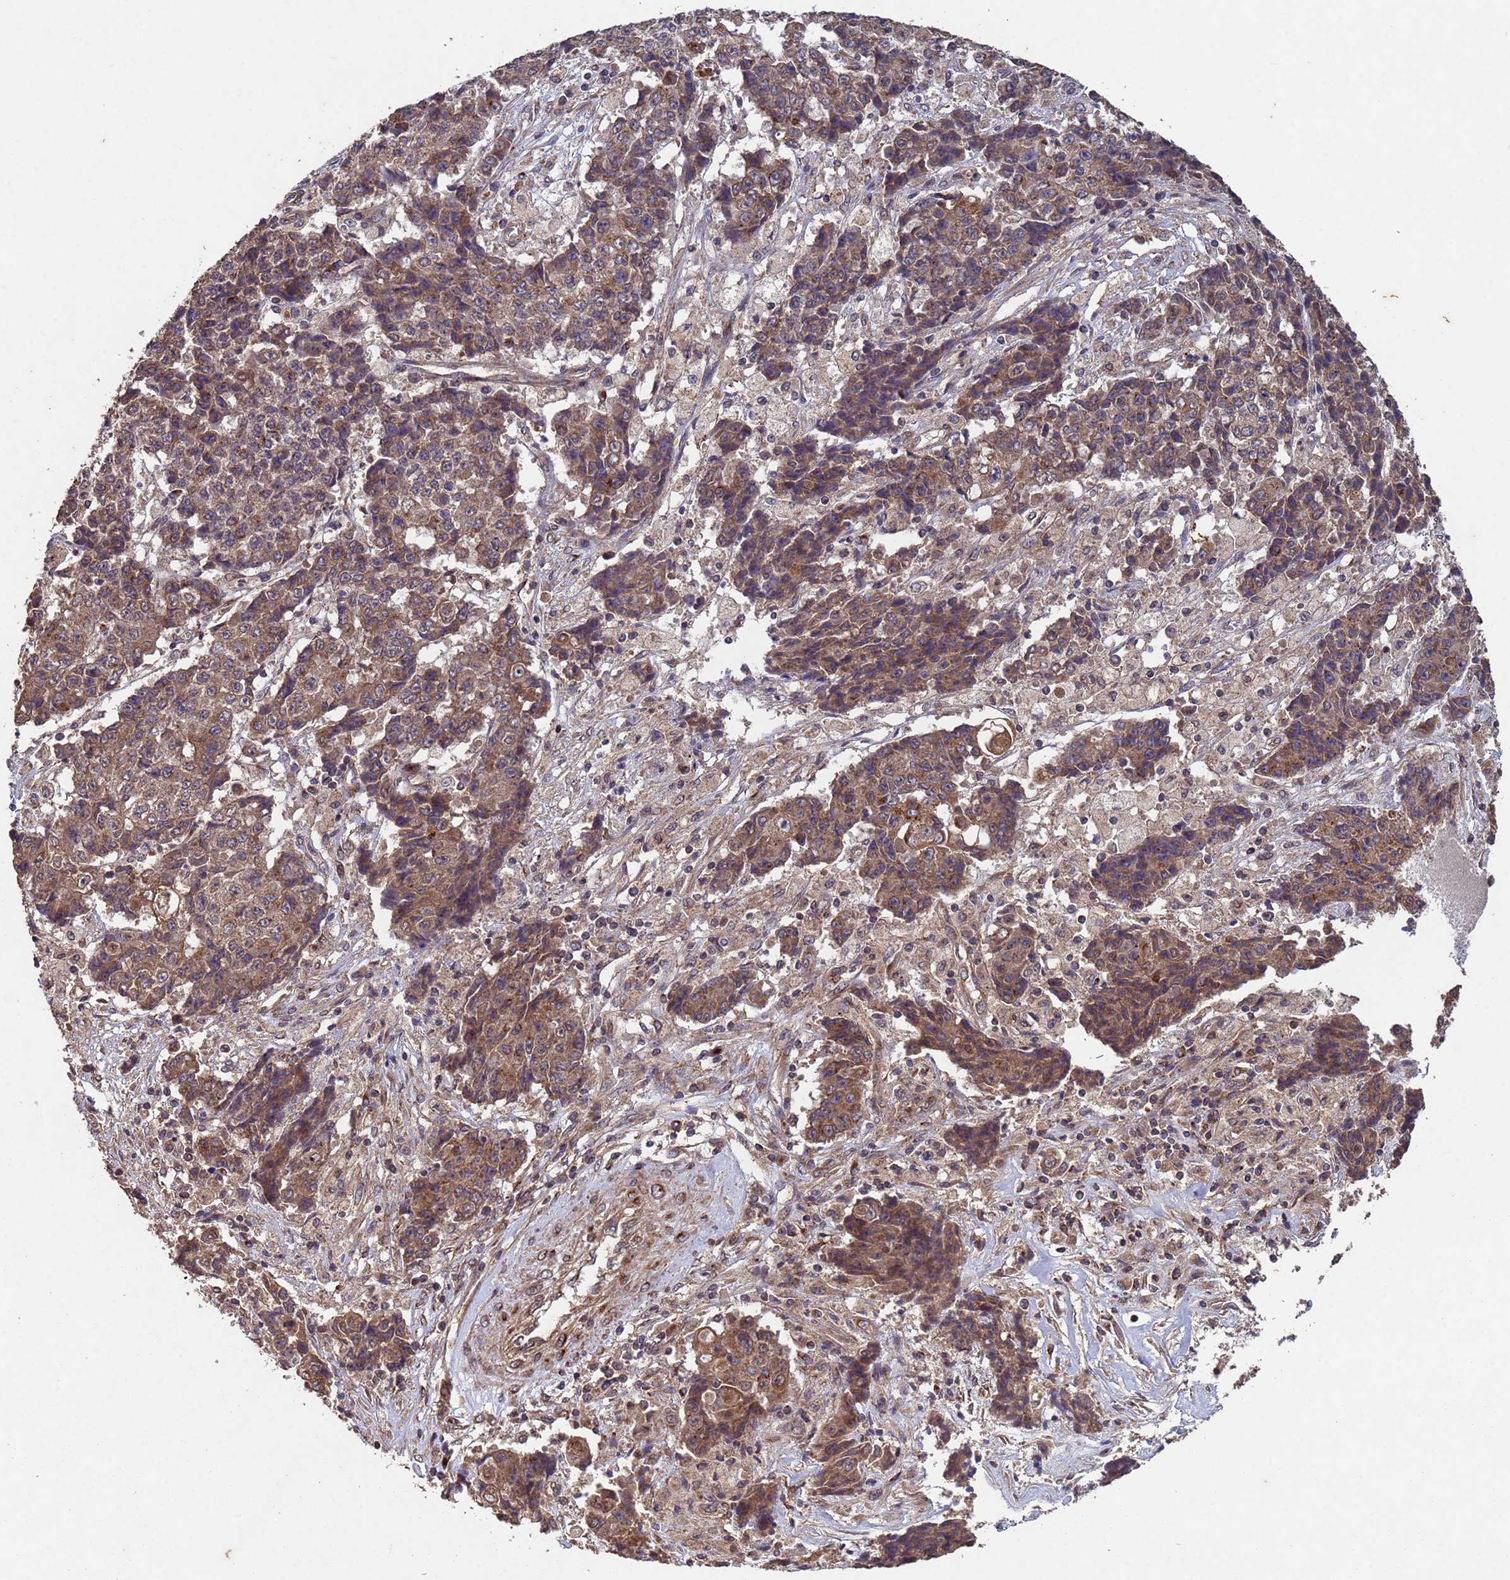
{"staining": {"intensity": "moderate", "quantity": ">75%", "location": "cytoplasmic/membranous"}, "tissue": "ovarian cancer", "cell_type": "Tumor cells", "image_type": "cancer", "snomed": [{"axis": "morphology", "description": "Carcinoma, endometroid"}, {"axis": "topography", "description": "Ovary"}], "caption": "Protein expression analysis of ovarian cancer (endometroid carcinoma) shows moderate cytoplasmic/membranous positivity in approximately >75% of tumor cells.", "gene": "FASTKD1", "patient": {"sex": "female", "age": 42}}